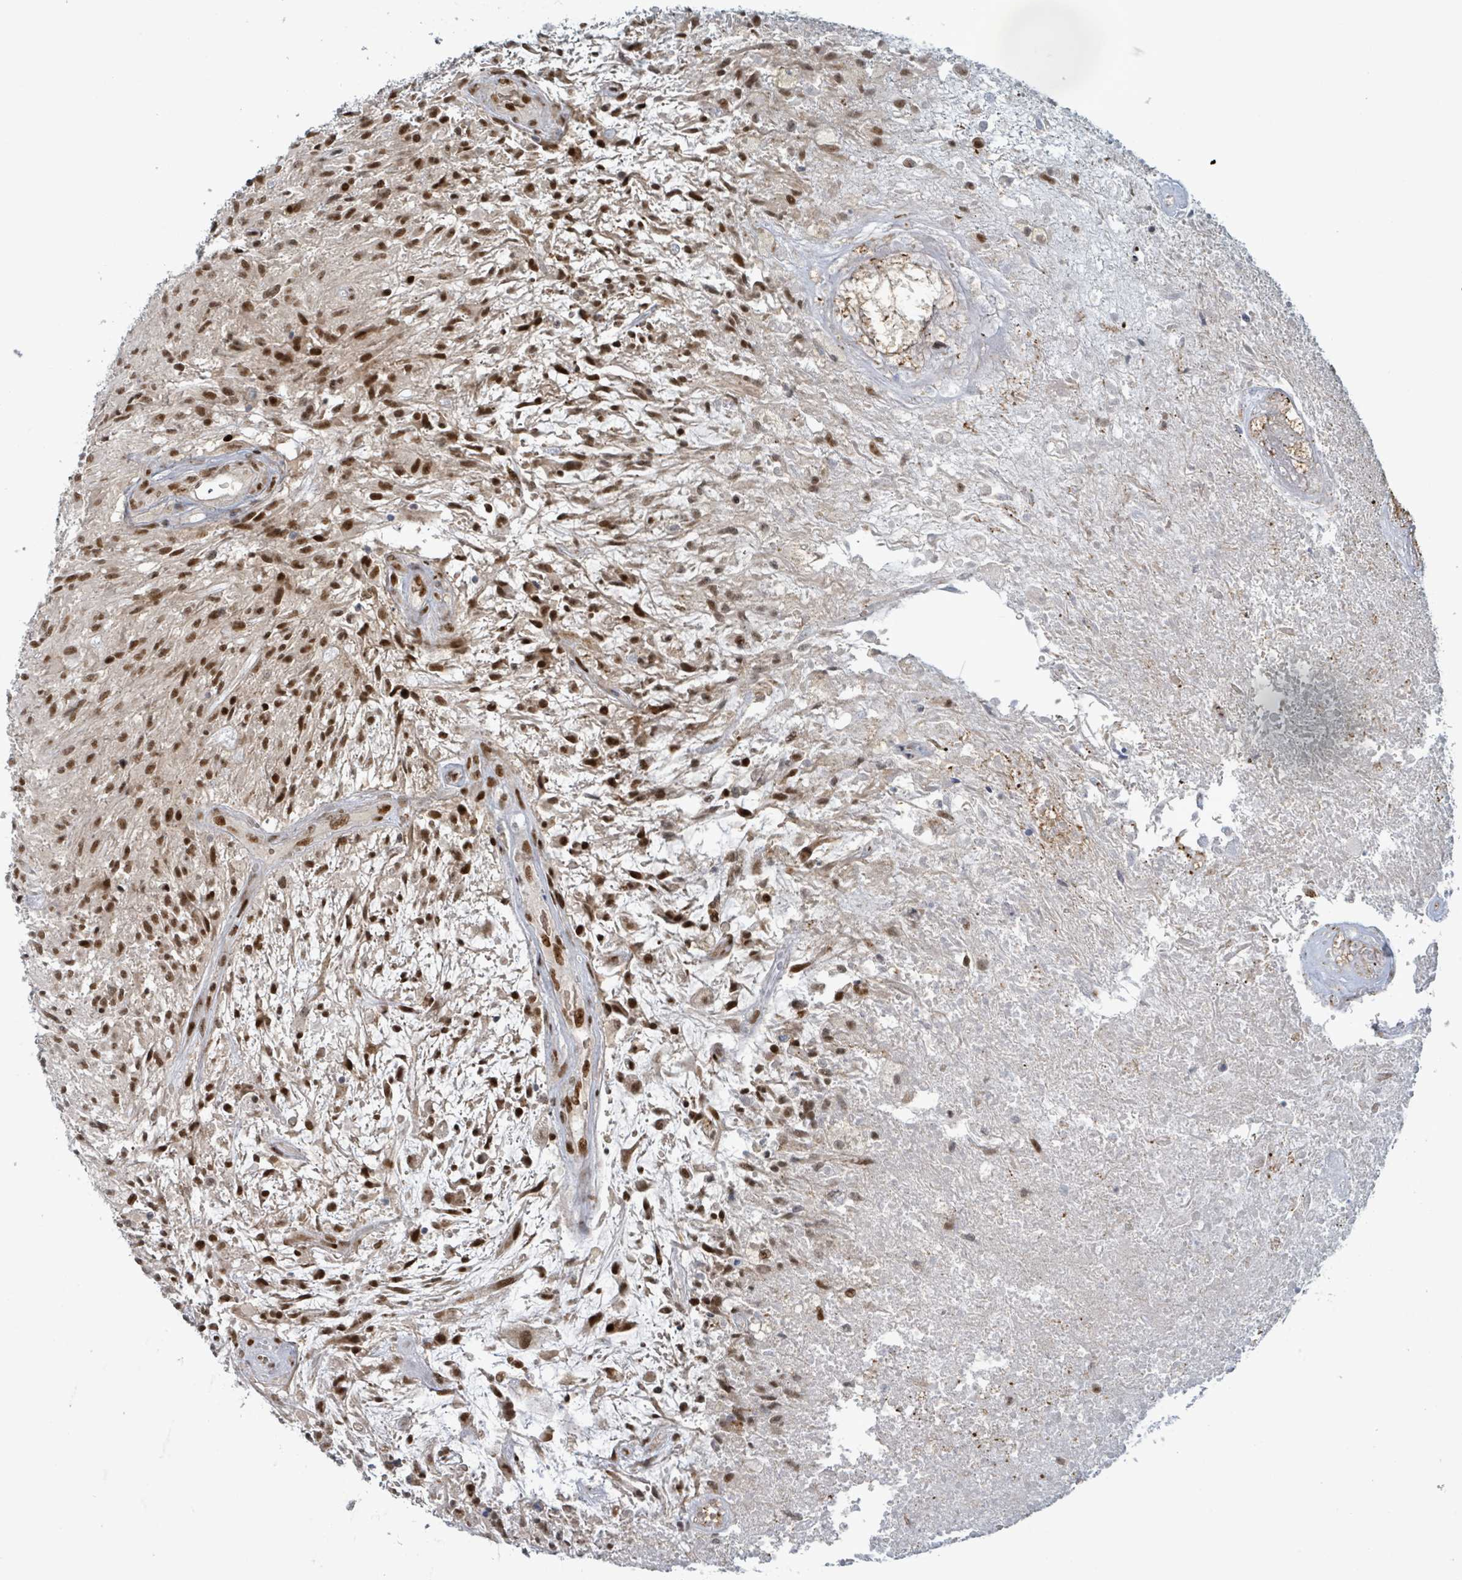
{"staining": {"intensity": "strong", "quantity": ">75%", "location": "nuclear"}, "tissue": "glioma", "cell_type": "Tumor cells", "image_type": "cancer", "snomed": [{"axis": "morphology", "description": "Glioma, malignant, High grade"}, {"axis": "topography", "description": "Brain"}], "caption": "This histopathology image demonstrates immunohistochemistry (IHC) staining of human glioma, with high strong nuclear positivity in about >75% of tumor cells.", "gene": "KLF3", "patient": {"sex": "male", "age": 56}}